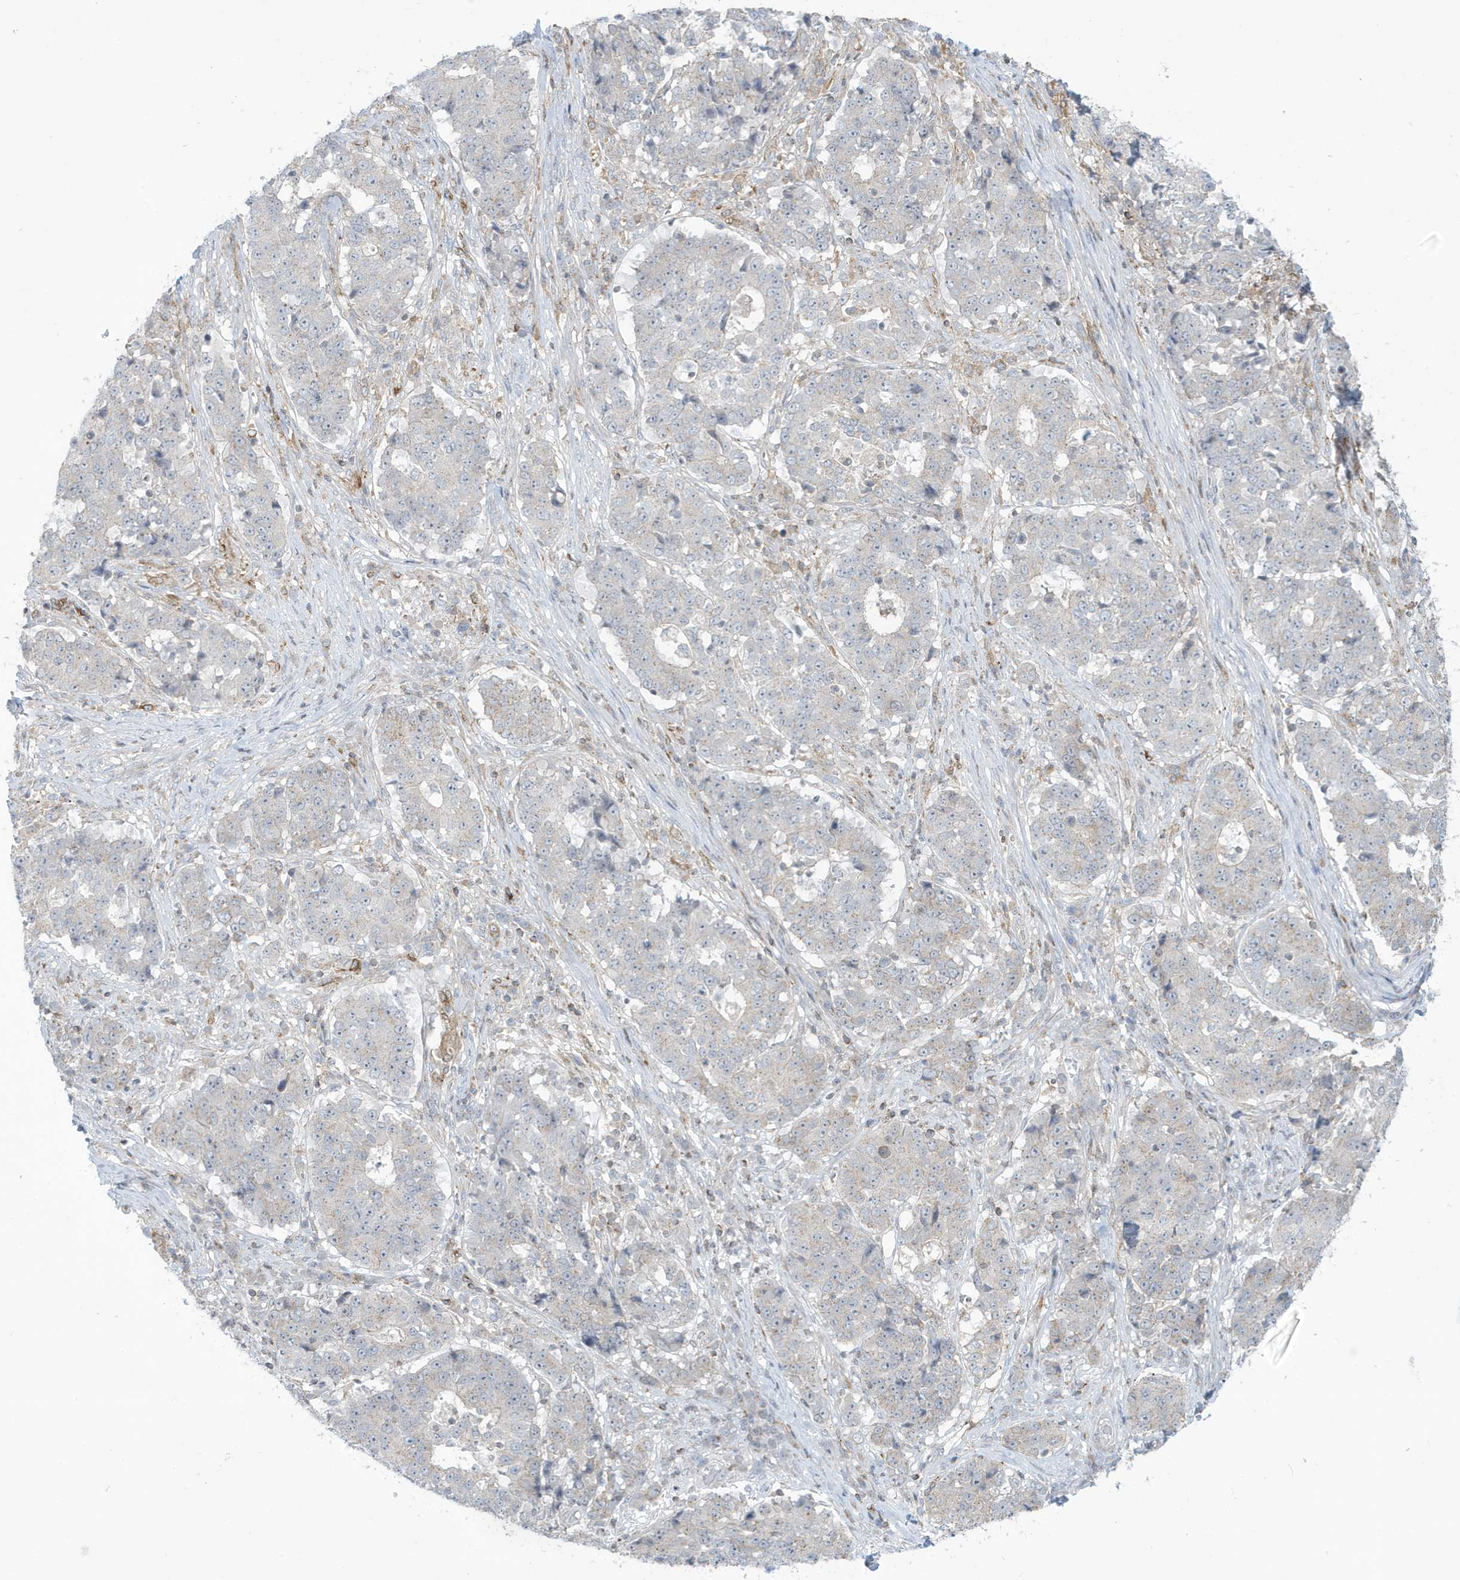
{"staining": {"intensity": "negative", "quantity": "none", "location": "none"}, "tissue": "stomach cancer", "cell_type": "Tumor cells", "image_type": "cancer", "snomed": [{"axis": "morphology", "description": "Adenocarcinoma, NOS"}, {"axis": "topography", "description": "Stomach"}], "caption": "Tumor cells show no significant staining in stomach adenocarcinoma. (DAB immunohistochemistry, high magnification).", "gene": "SLAMF9", "patient": {"sex": "male", "age": 59}}